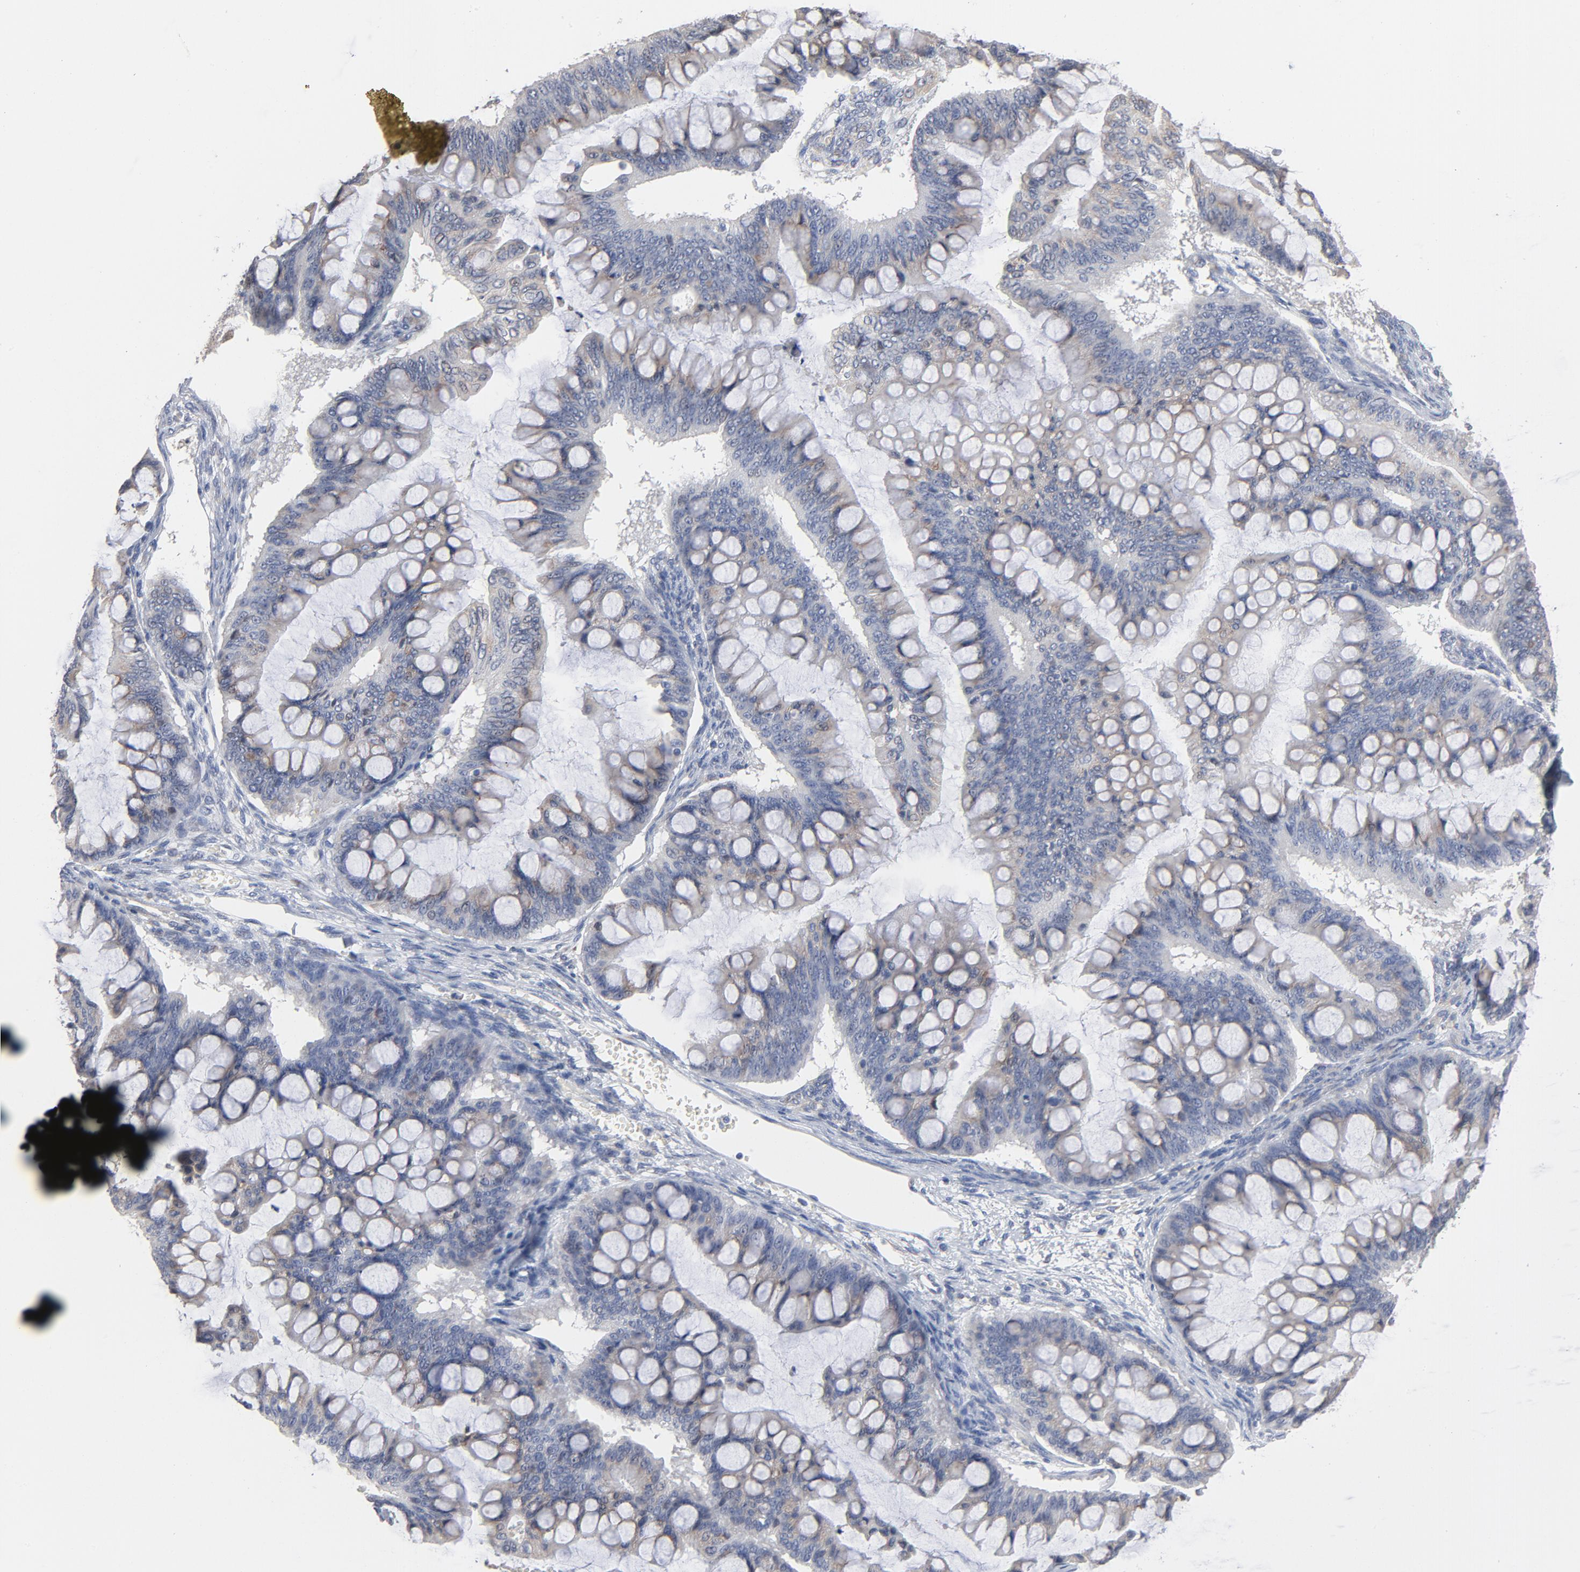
{"staining": {"intensity": "weak", "quantity": "25%-75%", "location": "cytoplasmic/membranous"}, "tissue": "ovarian cancer", "cell_type": "Tumor cells", "image_type": "cancer", "snomed": [{"axis": "morphology", "description": "Cystadenocarcinoma, mucinous, NOS"}, {"axis": "topography", "description": "Ovary"}], "caption": "Immunohistochemistry (IHC) histopathology image of human ovarian cancer stained for a protein (brown), which shows low levels of weak cytoplasmic/membranous positivity in about 25%-75% of tumor cells.", "gene": "AK7", "patient": {"sex": "female", "age": 73}}